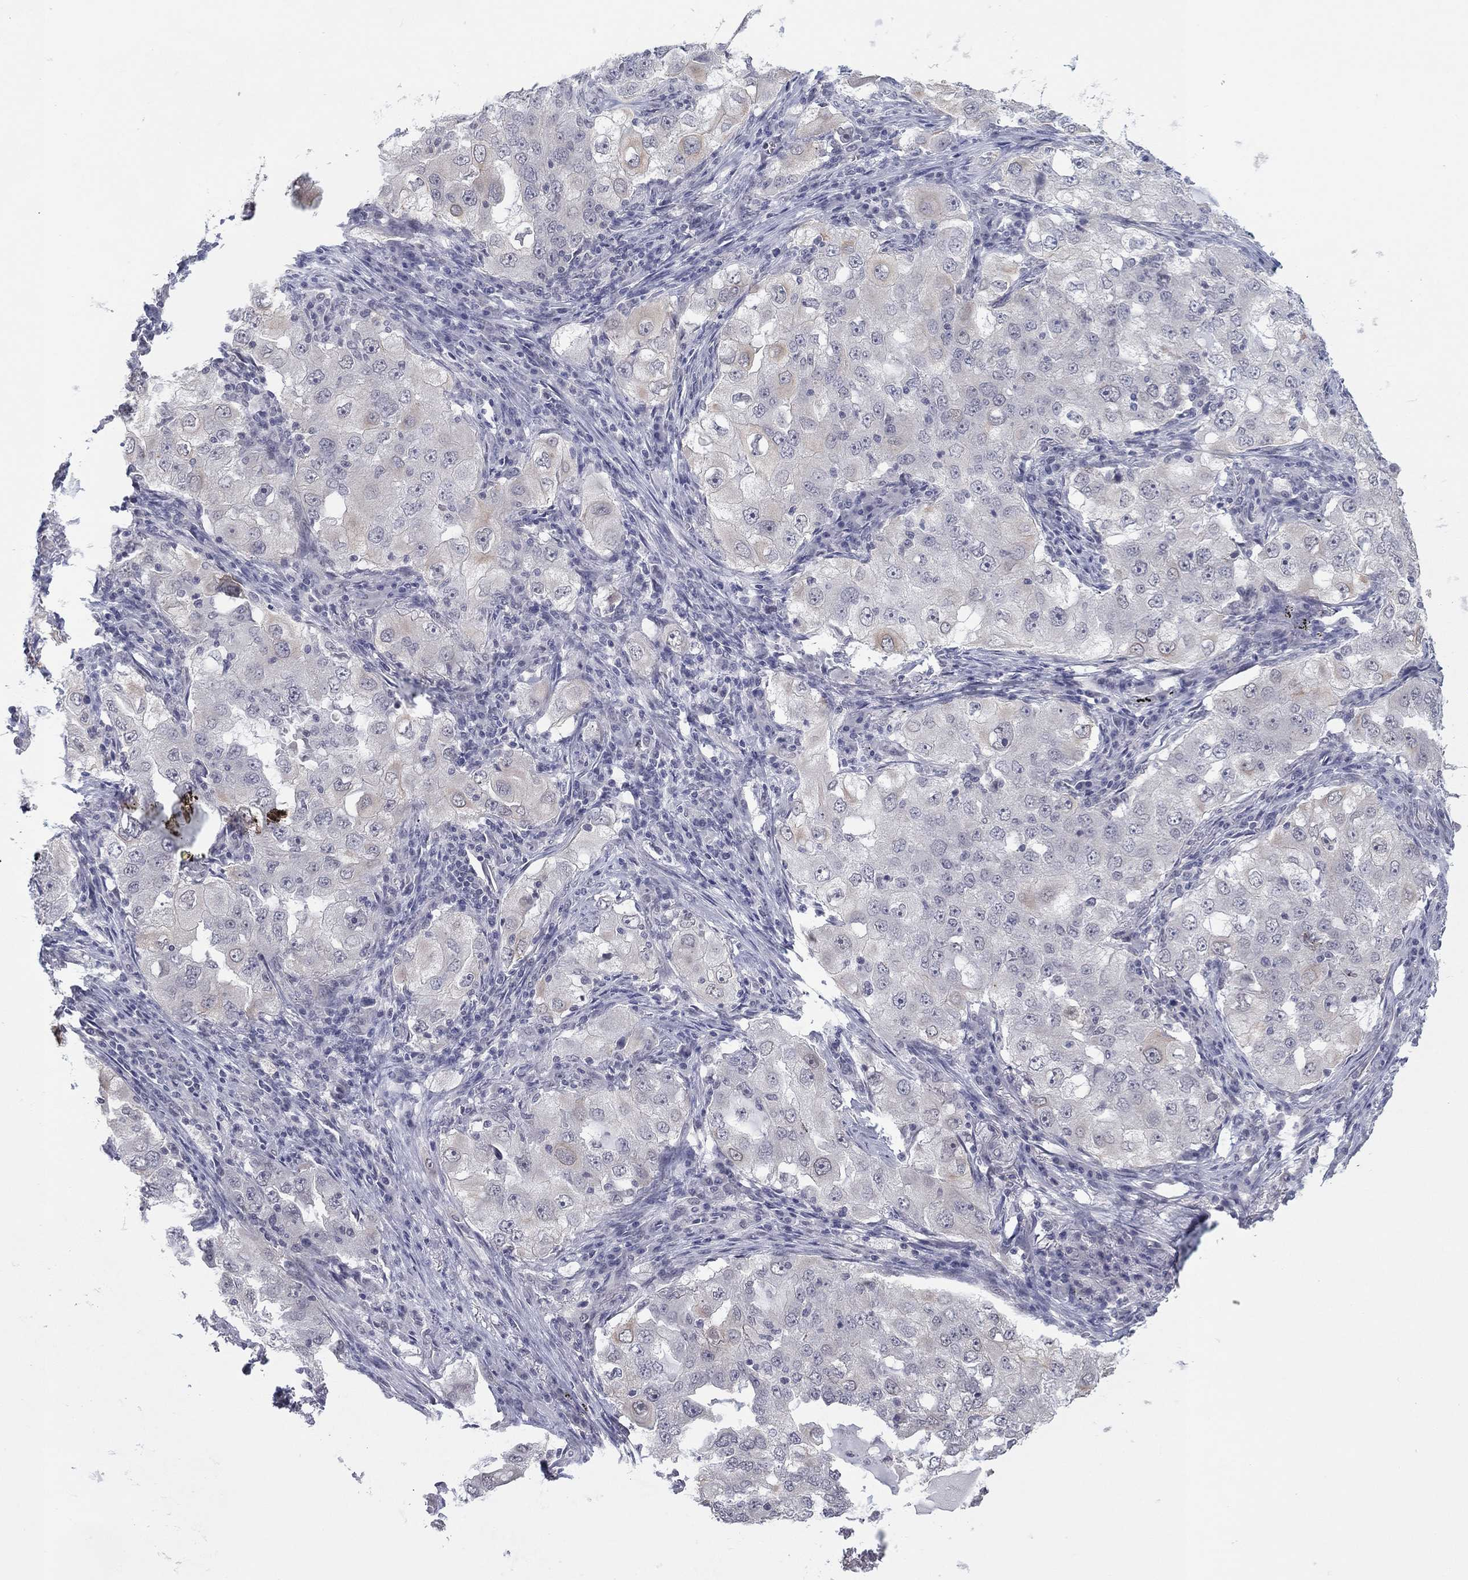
{"staining": {"intensity": "weak", "quantity": "<25%", "location": "cytoplasmic/membranous"}, "tissue": "lung cancer", "cell_type": "Tumor cells", "image_type": "cancer", "snomed": [{"axis": "morphology", "description": "Adenocarcinoma, NOS"}, {"axis": "topography", "description": "Lung"}], "caption": "The photomicrograph demonstrates no staining of tumor cells in adenocarcinoma (lung).", "gene": "SLC22A2", "patient": {"sex": "female", "age": 61}}